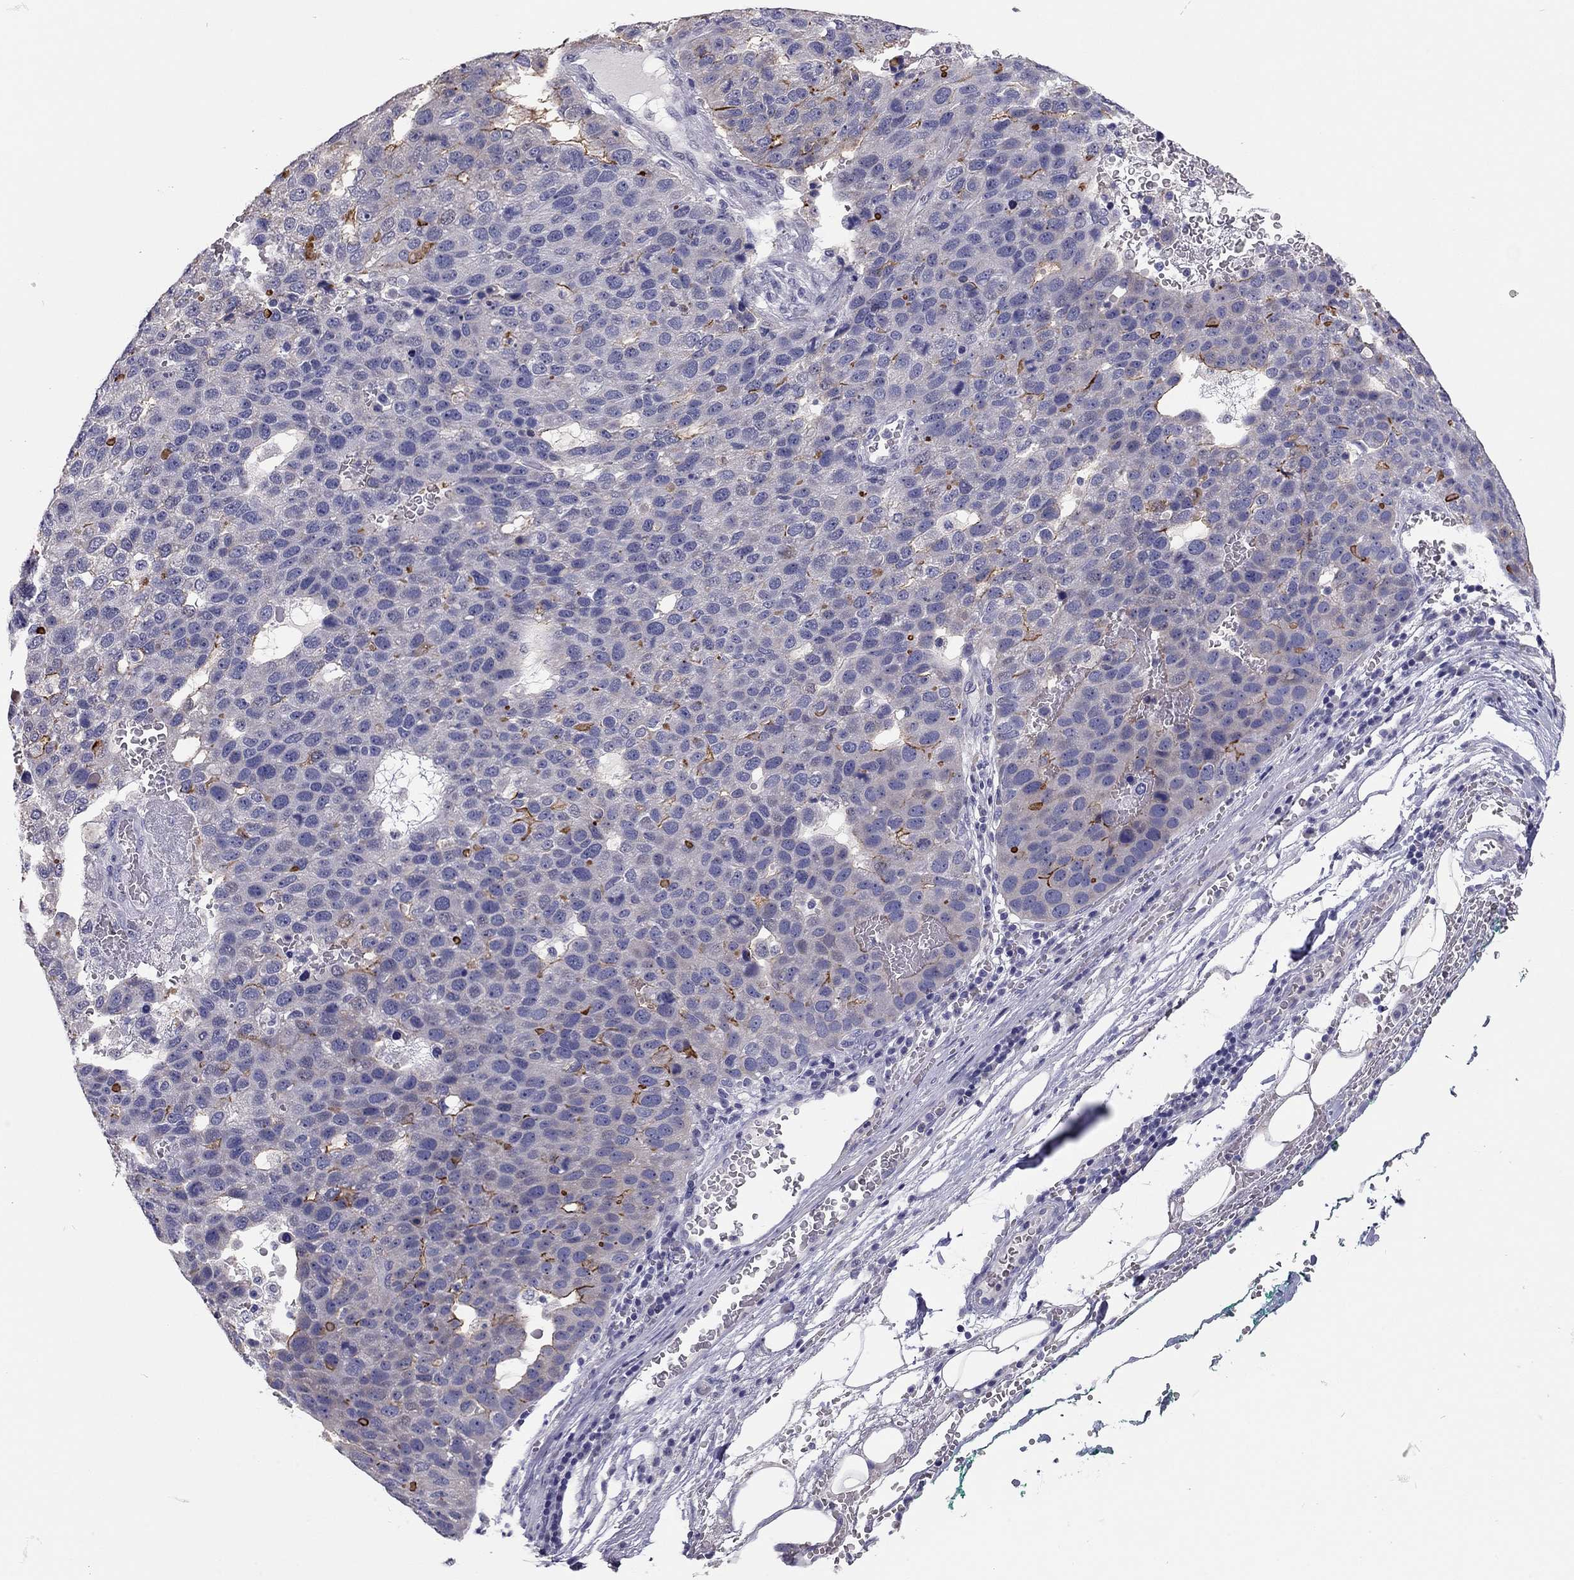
{"staining": {"intensity": "strong", "quantity": "<25%", "location": "cytoplasmic/membranous"}, "tissue": "pancreatic cancer", "cell_type": "Tumor cells", "image_type": "cancer", "snomed": [{"axis": "morphology", "description": "Adenocarcinoma, NOS"}, {"axis": "topography", "description": "Pancreas"}], "caption": "There is medium levels of strong cytoplasmic/membranous positivity in tumor cells of pancreatic cancer (adenocarcinoma), as demonstrated by immunohistochemical staining (brown color).", "gene": "SCARB1", "patient": {"sex": "female", "age": 61}}